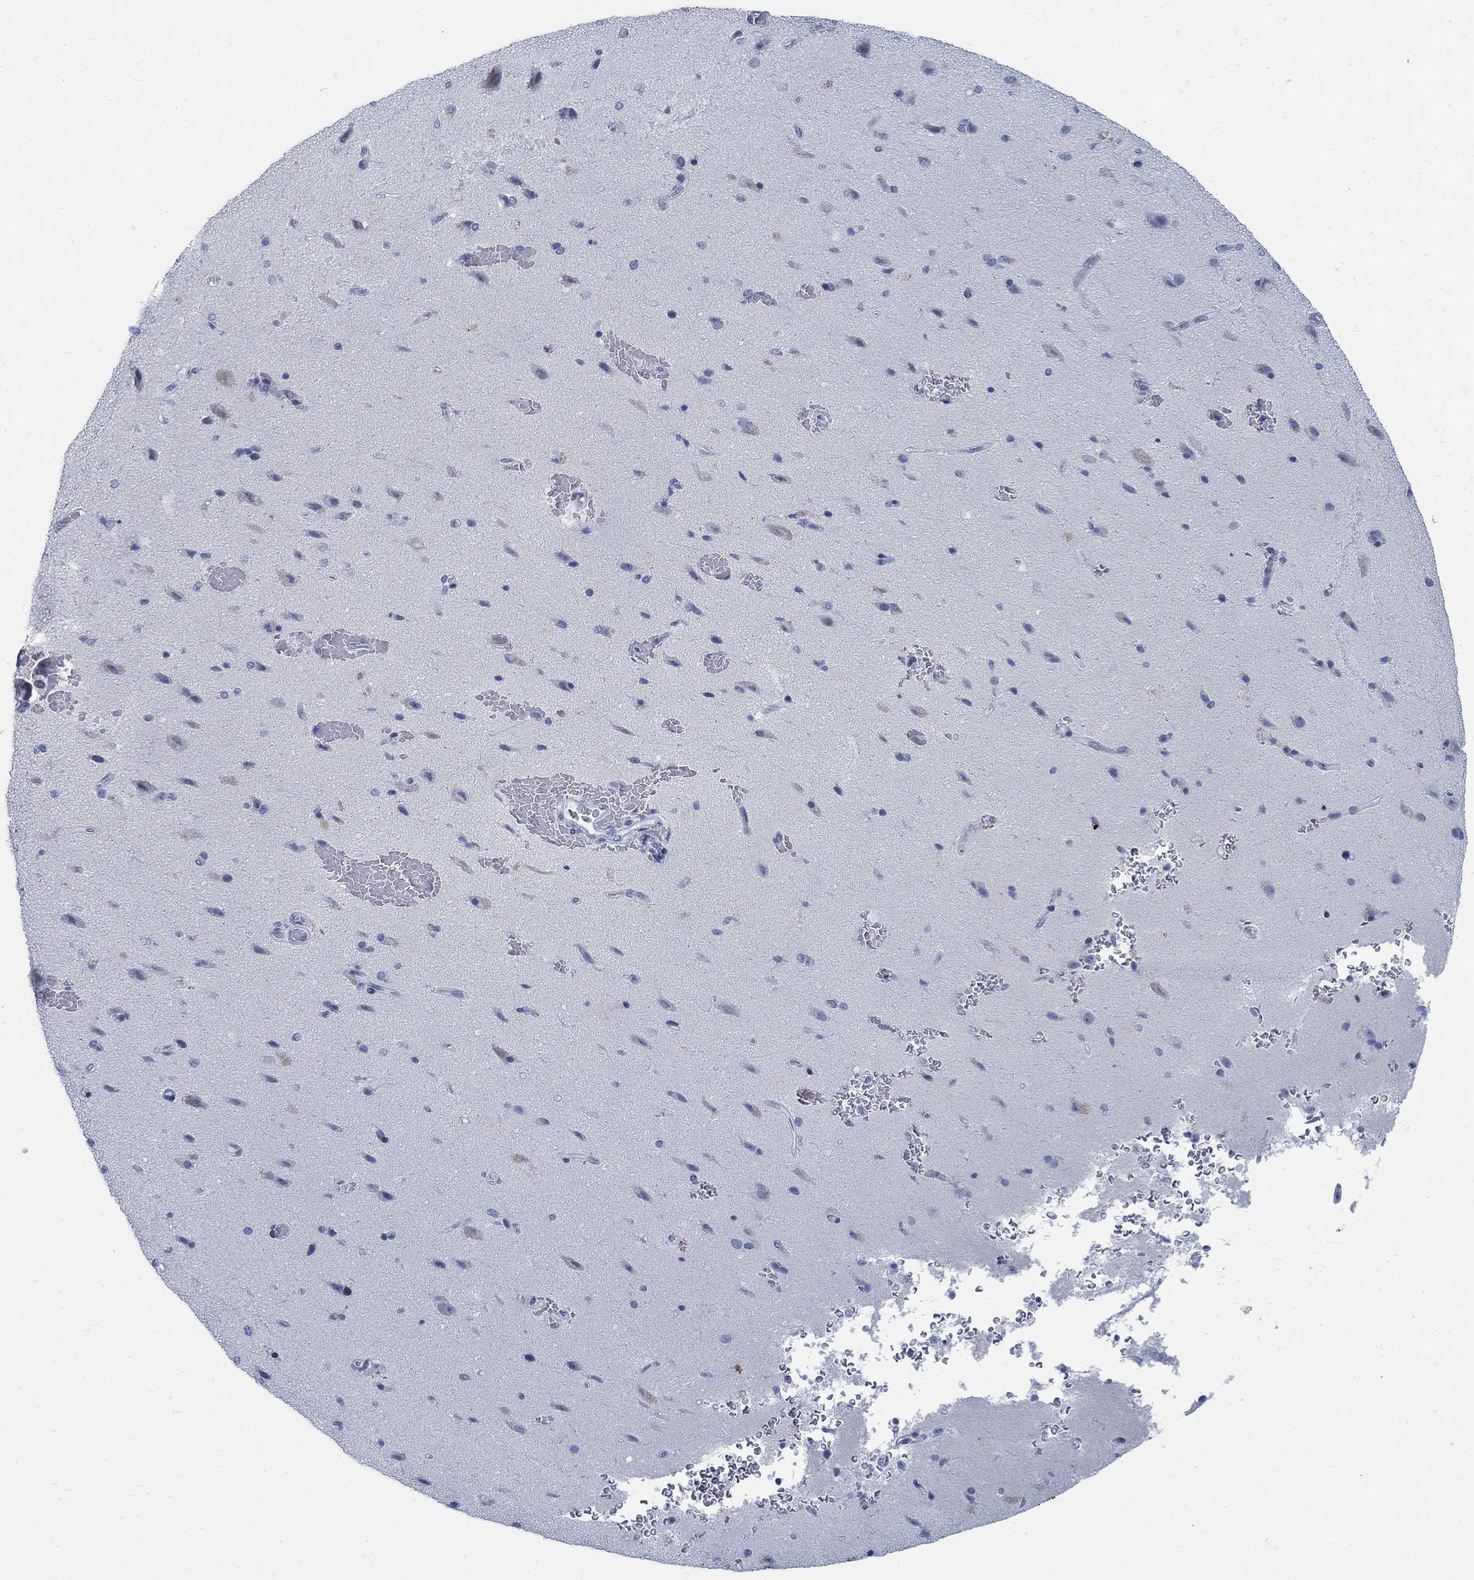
{"staining": {"intensity": "negative", "quantity": "none", "location": "none"}, "tissue": "cerebral cortex", "cell_type": "Endothelial cells", "image_type": "normal", "snomed": [{"axis": "morphology", "description": "Normal tissue, NOS"}, {"axis": "morphology", "description": "Glioma, malignant, High grade"}, {"axis": "topography", "description": "Cerebral cortex"}], "caption": "Photomicrograph shows no significant protein positivity in endothelial cells of benign cerebral cortex. (DAB (3,3'-diaminobenzidine) immunohistochemistry (IHC), high magnification).", "gene": "RBM20", "patient": {"sex": "male", "age": 77}}